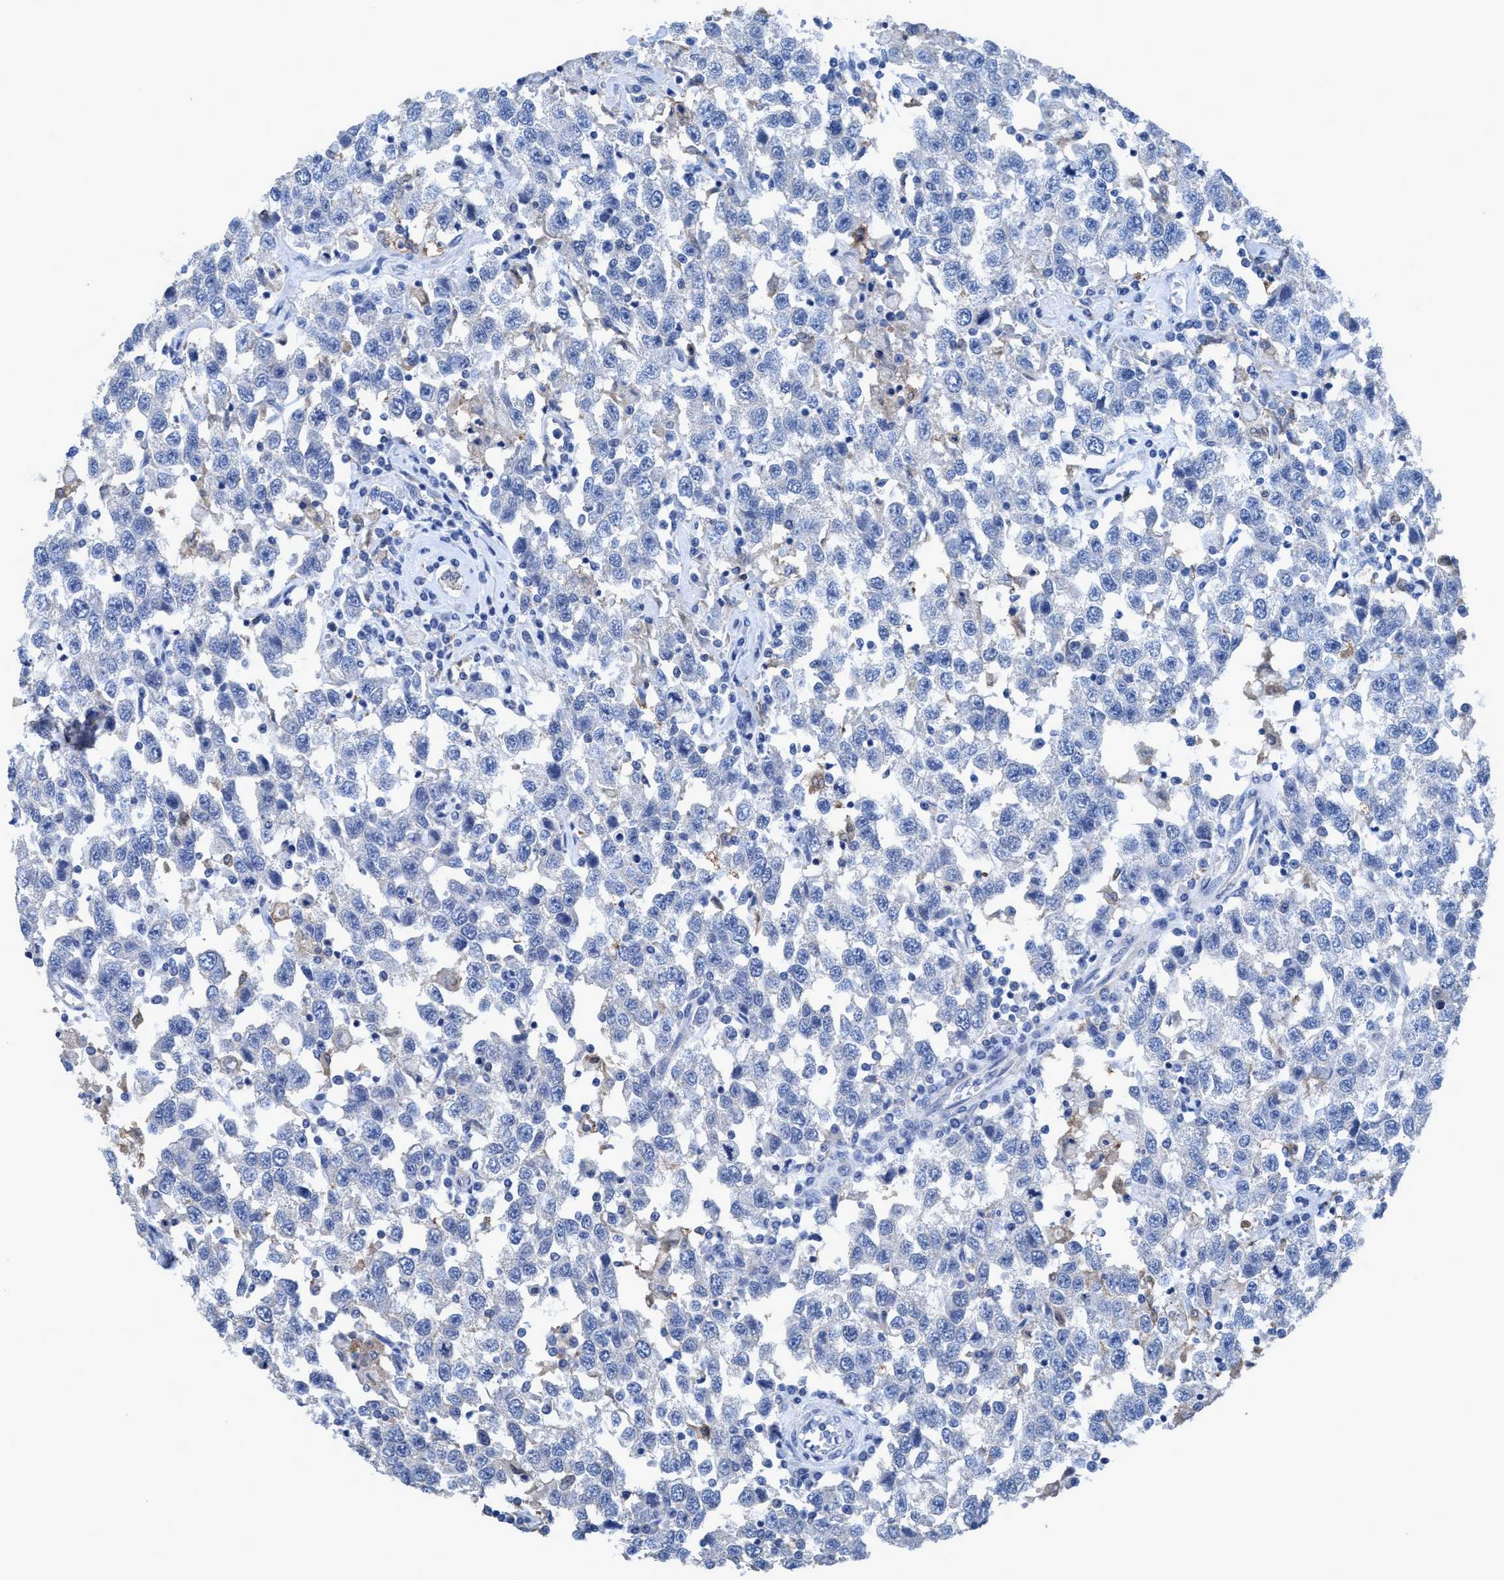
{"staining": {"intensity": "negative", "quantity": "none", "location": "none"}, "tissue": "testis cancer", "cell_type": "Tumor cells", "image_type": "cancer", "snomed": [{"axis": "morphology", "description": "Seminoma, NOS"}, {"axis": "topography", "description": "Testis"}], "caption": "Tumor cells show no significant protein expression in testis cancer (seminoma). (DAB IHC, high magnification).", "gene": "DNAI1", "patient": {"sex": "male", "age": 41}}